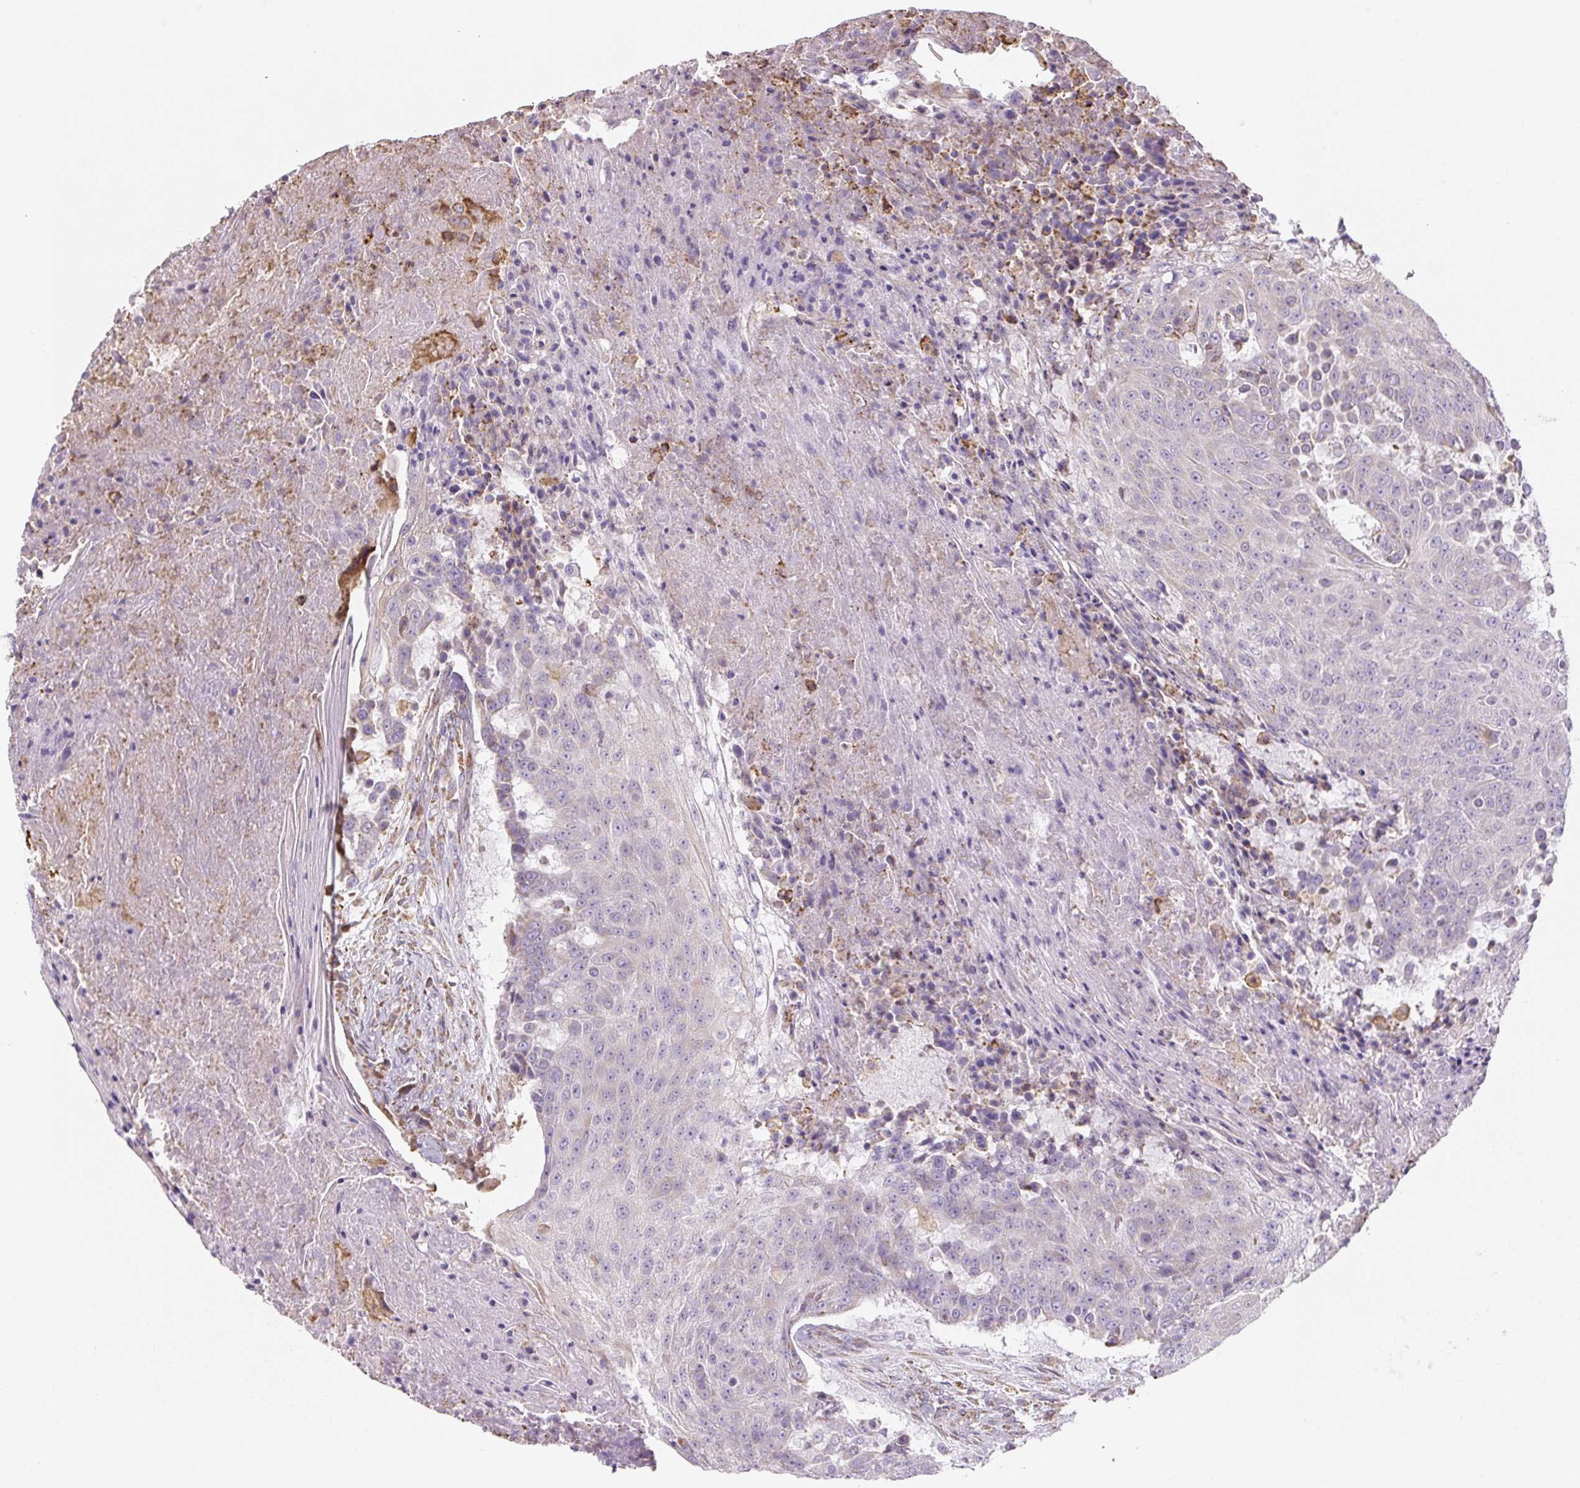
{"staining": {"intensity": "negative", "quantity": "none", "location": "none"}, "tissue": "urothelial cancer", "cell_type": "Tumor cells", "image_type": "cancer", "snomed": [{"axis": "morphology", "description": "Urothelial carcinoma, High grade"}, {"axis": "topography", "description": "Urinary bladder"}], "caption": "IHC of human urothelial cancer reveals no positivity in tumor cells.", "gene": "RASA1", "patient": {"sex": "female", "age": 63}}